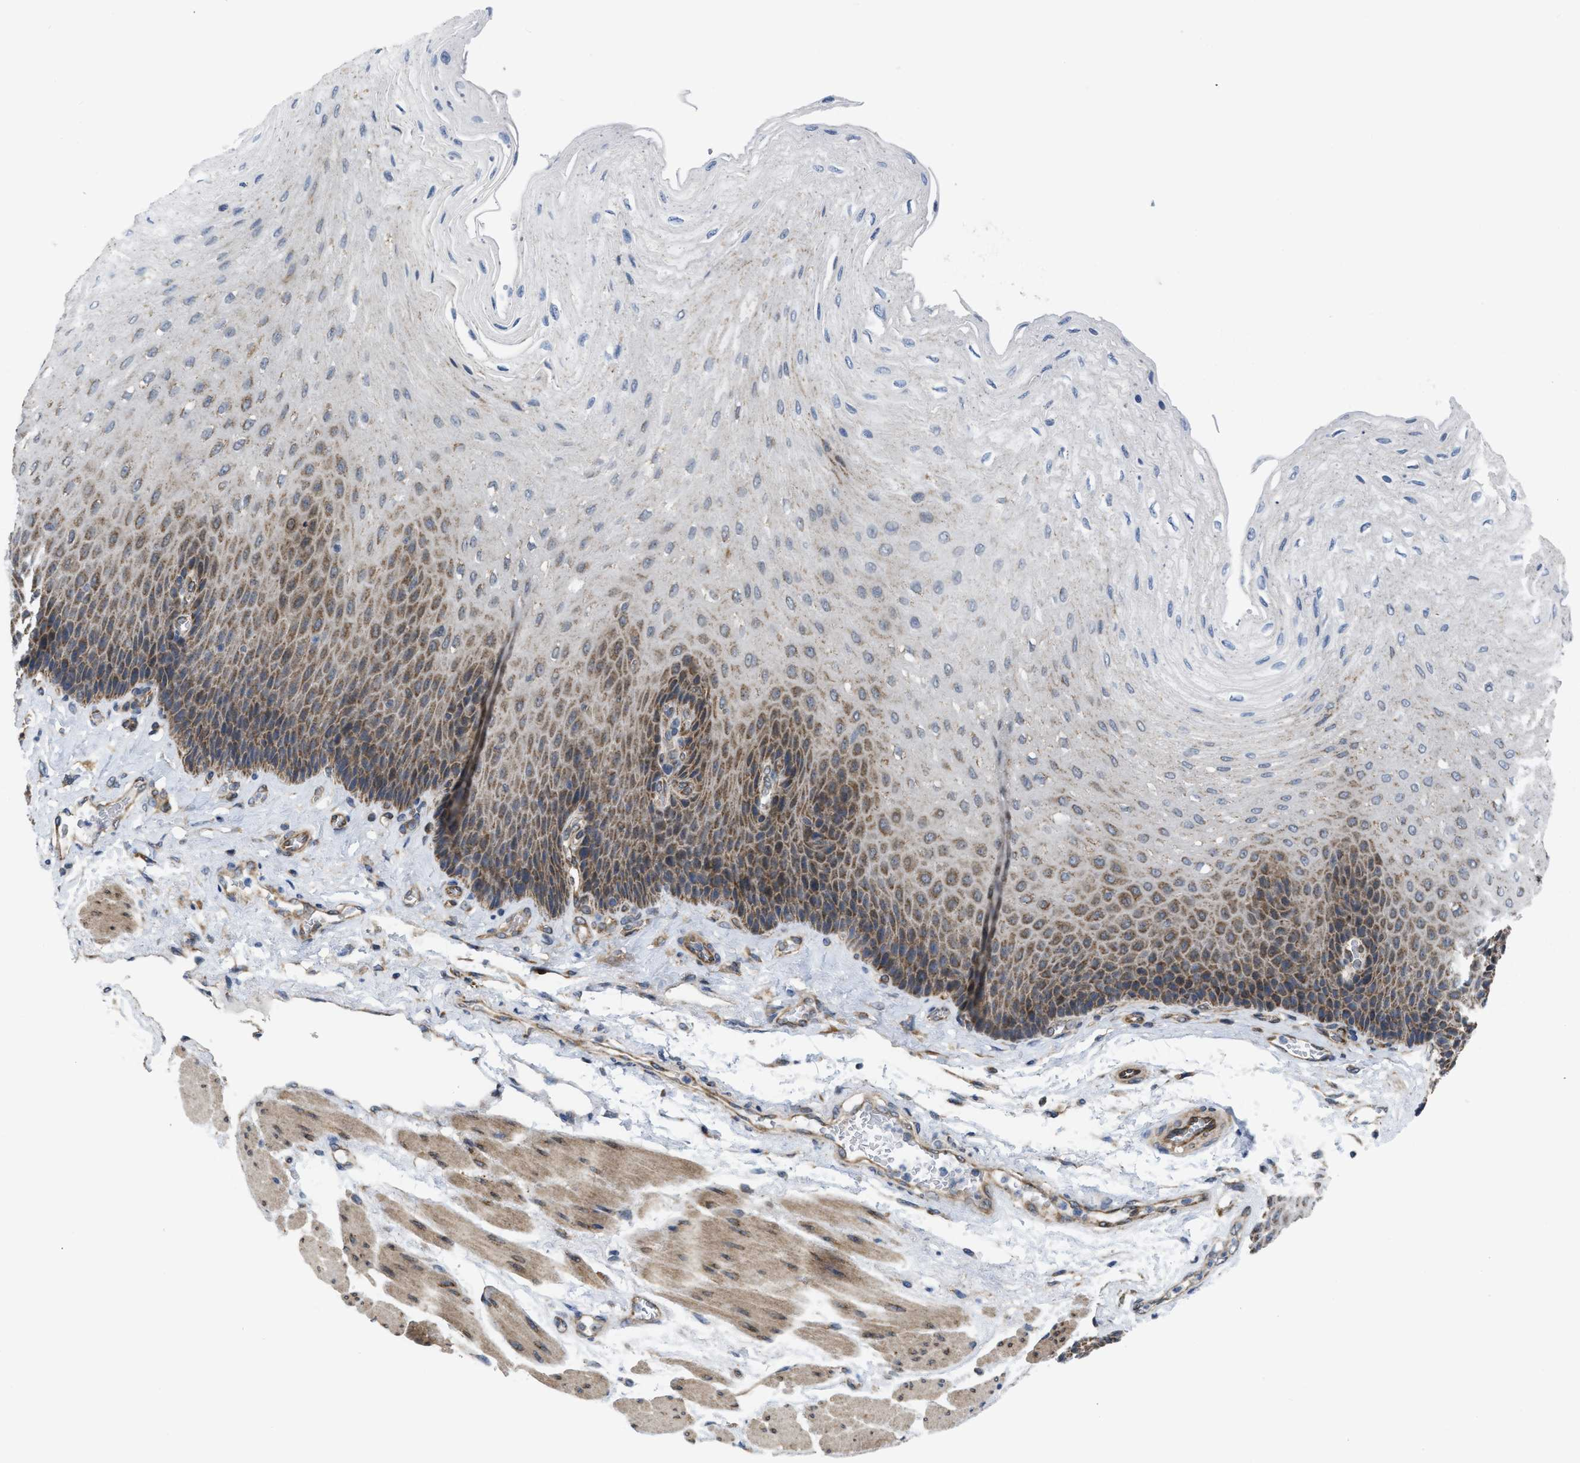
{"staining": {"intensity": "moderate", "quantity": "<25%", "location": "cytoplasmic/membranous"}, "tissue": "esophagus", "cell_type": "Squamous epithelial cells", "image_type": "normal", "snomed": [{"axis": "morphology", "description": "Normal tissue, NOS"}, {"axis": "topography", "description": "Esophagus"}], "caption": "Immunohistochemical staining of benign human esophagus displays moderate cytoplasmic/membranous protein positivity in about <25% of squamous epithelial cells. (Brightfield microscopy of DAB IHC at high magnification).", "gene": "EOGT", "patient": {"sex": "female", "age": 72}}